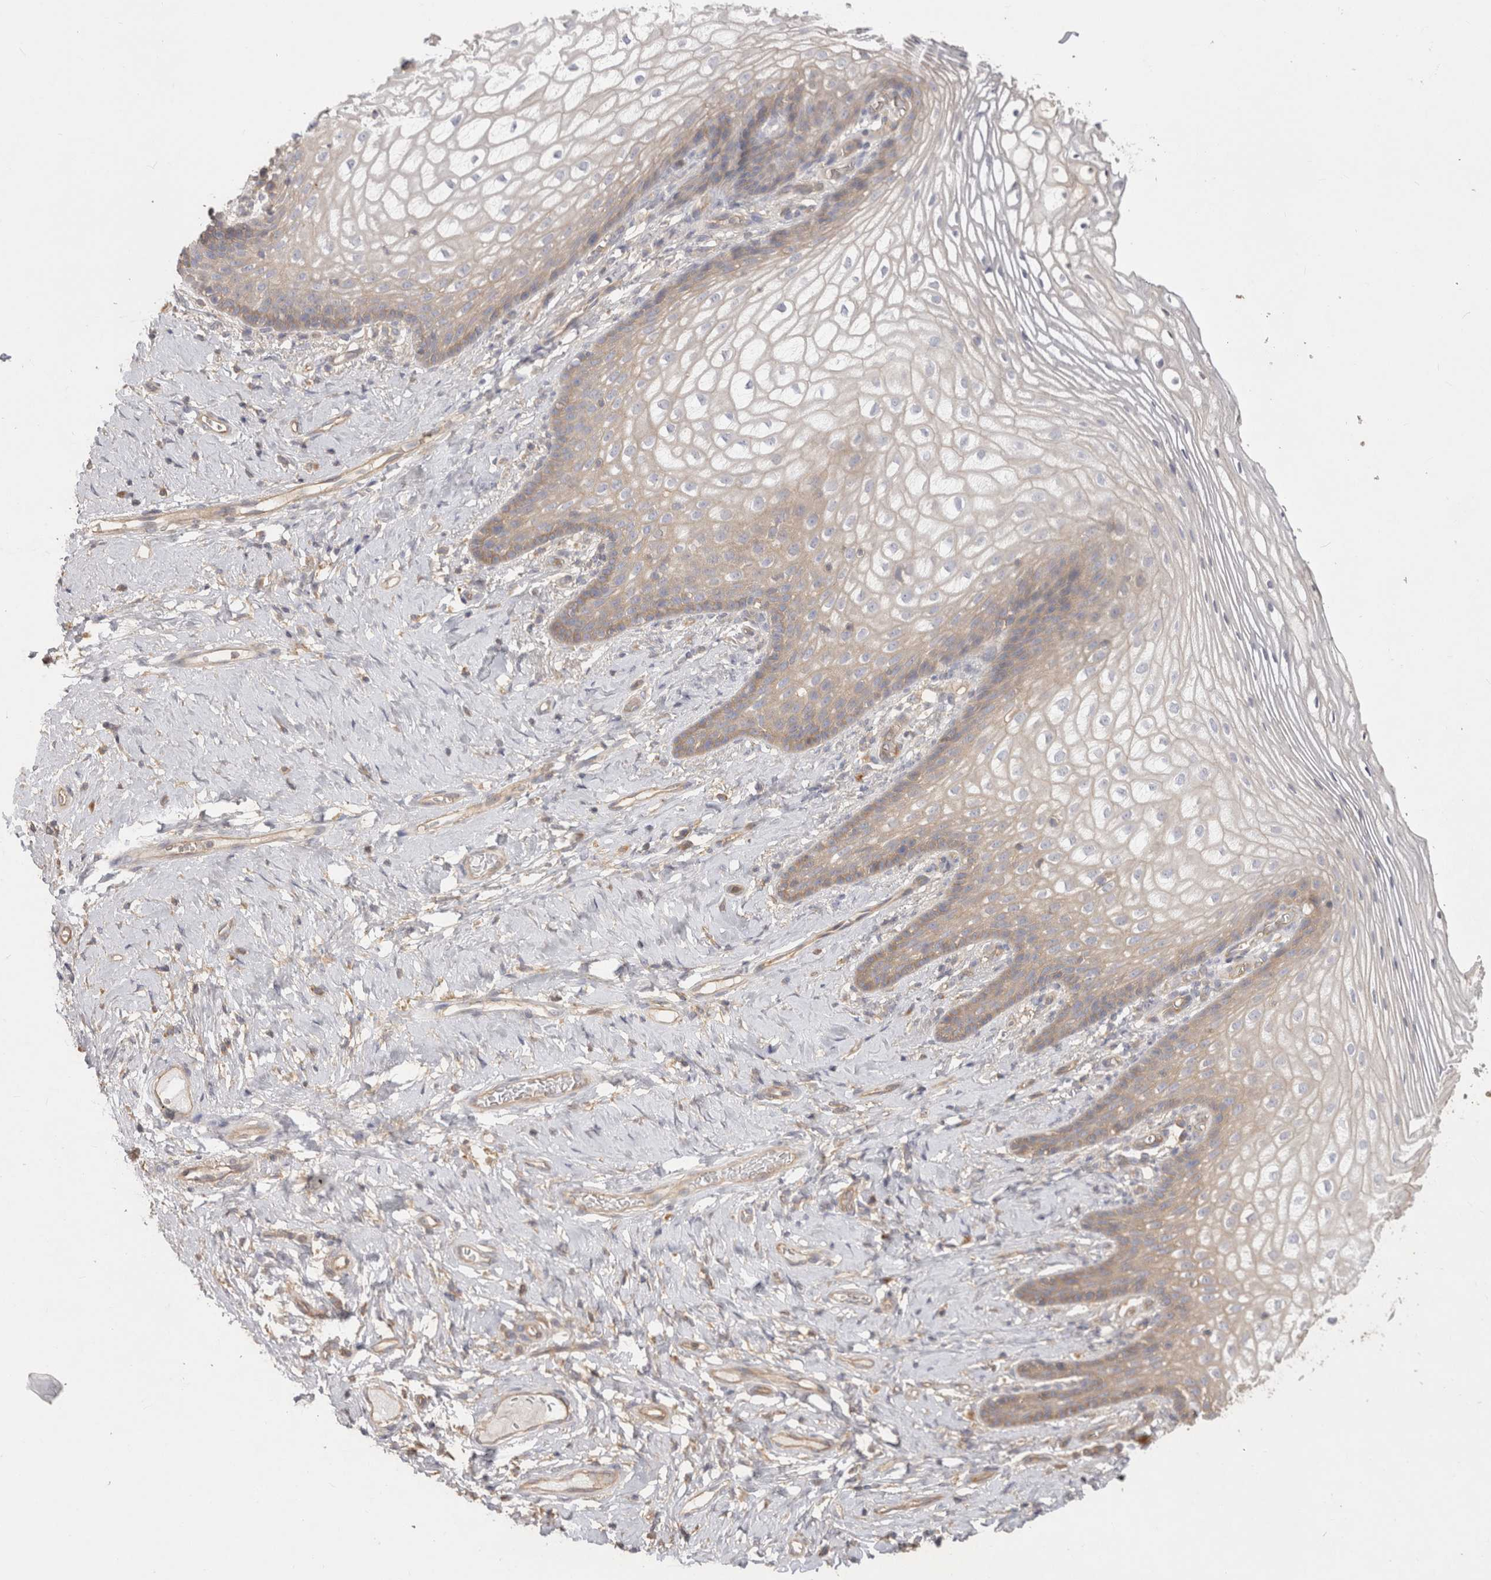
{"staining": {"intensity": "weak", "quantity": "<25%", "location": "cytoplasmic/membranous"}, "tissue": "vagina", "cell_type": "Squamous epithelial cells", "image_type": "normal", "snomed": [{"axis": "morphology", "description": "Normal tissue, NOS"}, {"axis": "topography", "description": "Vagina"}], "caption": "The image displays no significant staining in squamous epithelial cells of vagina. The staining was performed using DAB (3,3'-diaminobenzidine) to visualize the protein expression in brown, while the nuclei were stained in blue with hematoxylin (Magnification: 20x).", "gene": "CHMP6", "patient": {"sex": "female", "age": 60}}